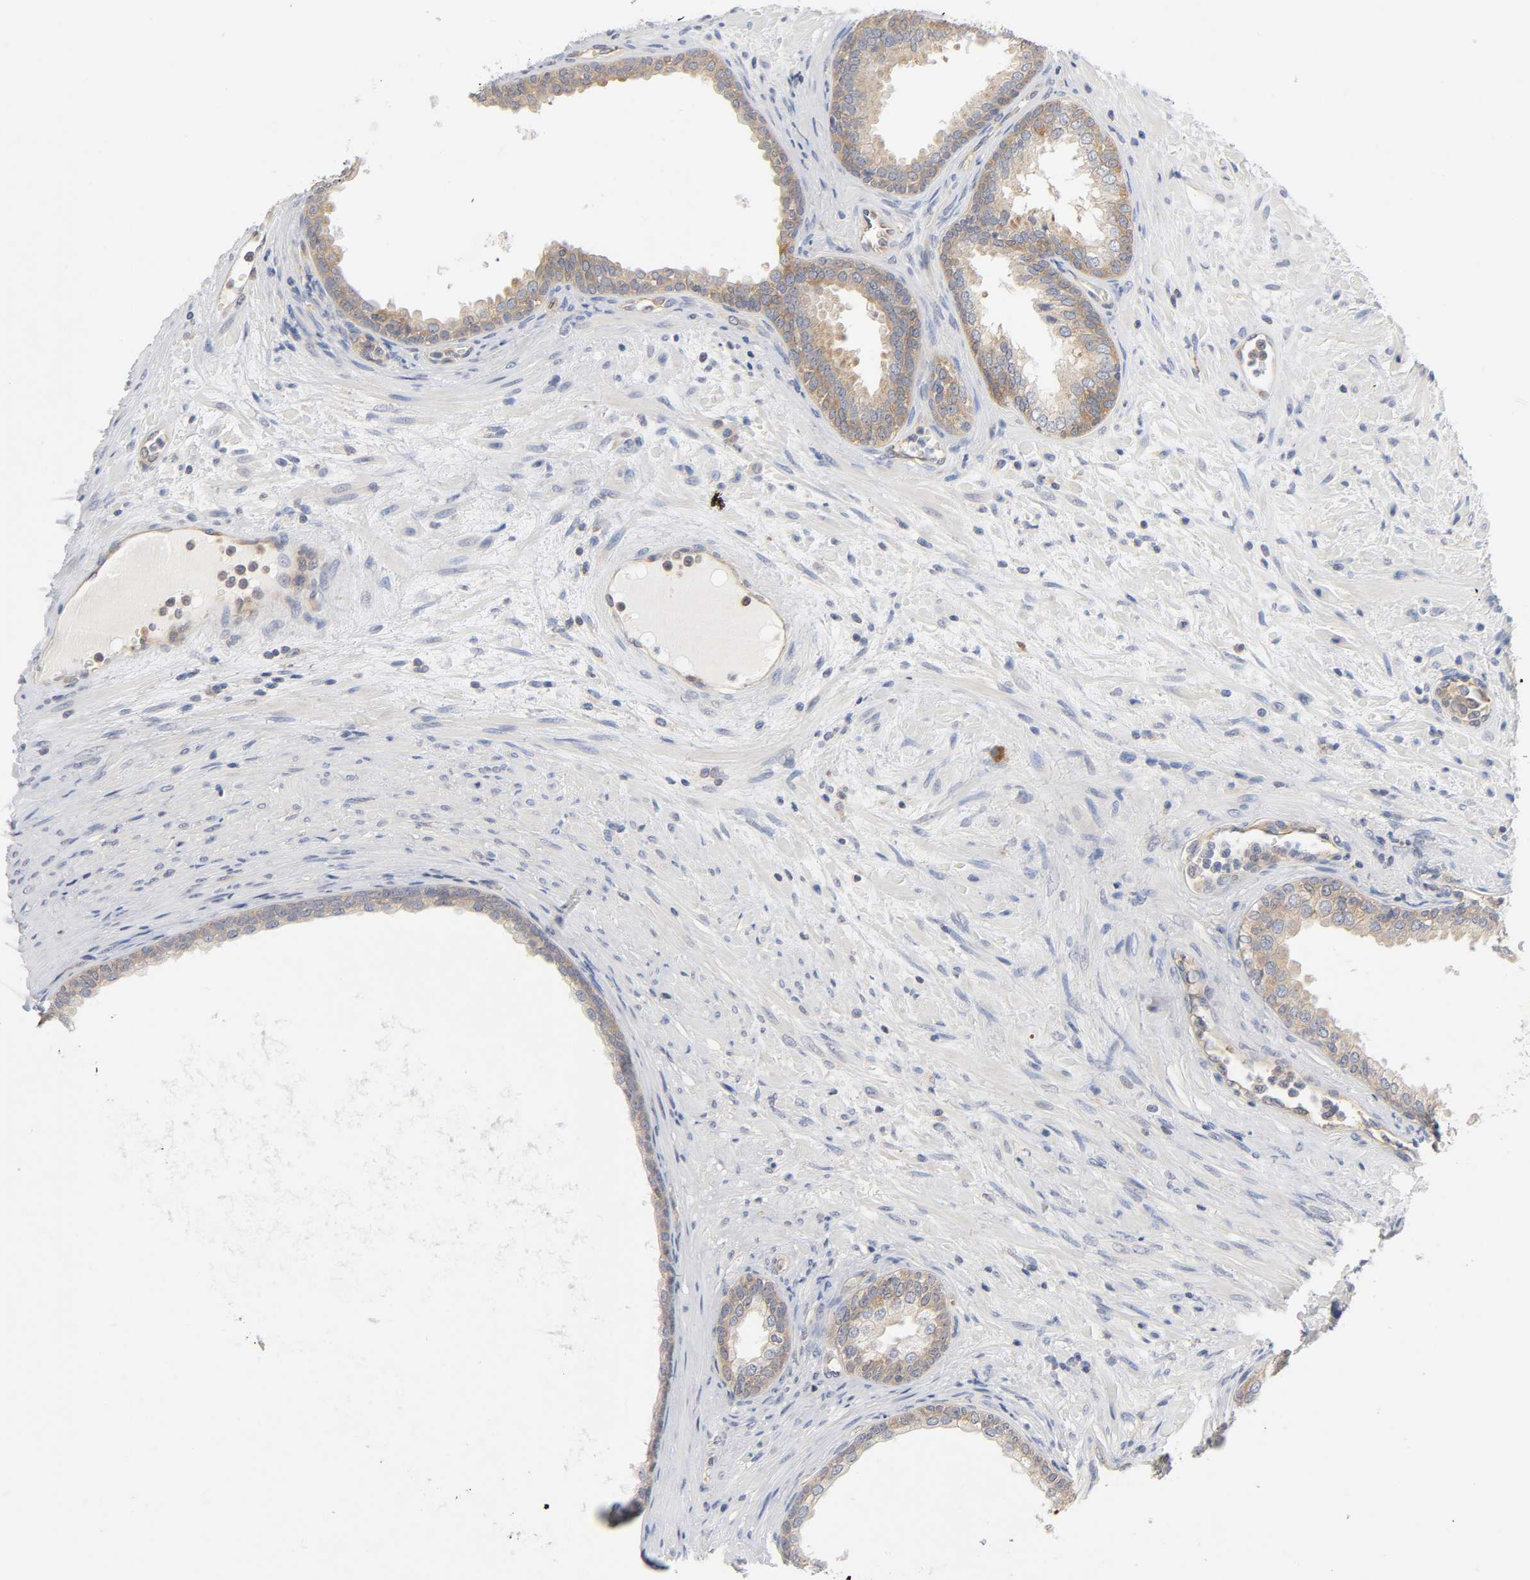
{"staining": {"intensity": "weak", "quantity": ">75%", "location": "cytoplasmic/membranous"}, "tissue": "prostate", "cell_type": "Glandular cells", "image_type": "normal", "snomed": [{"axis": "morphology", "description": "Normal tissue, NOS"}, {"axis": "topography", "description": "Prostate"}], "caption": "Glandular cells show low levels of weak cytoplasmic/membranous expression in about >75% of cells in unremarkable prostate. The staining was performed using DAB (3,3'-diaminobenzidine) to visualize the protein expression in brown, while the nuclei were stained in blue with hematoxylin (Magnification: 20x).", "gene": "IQCJ", "patient": {"sex": "male", "age": 76}}